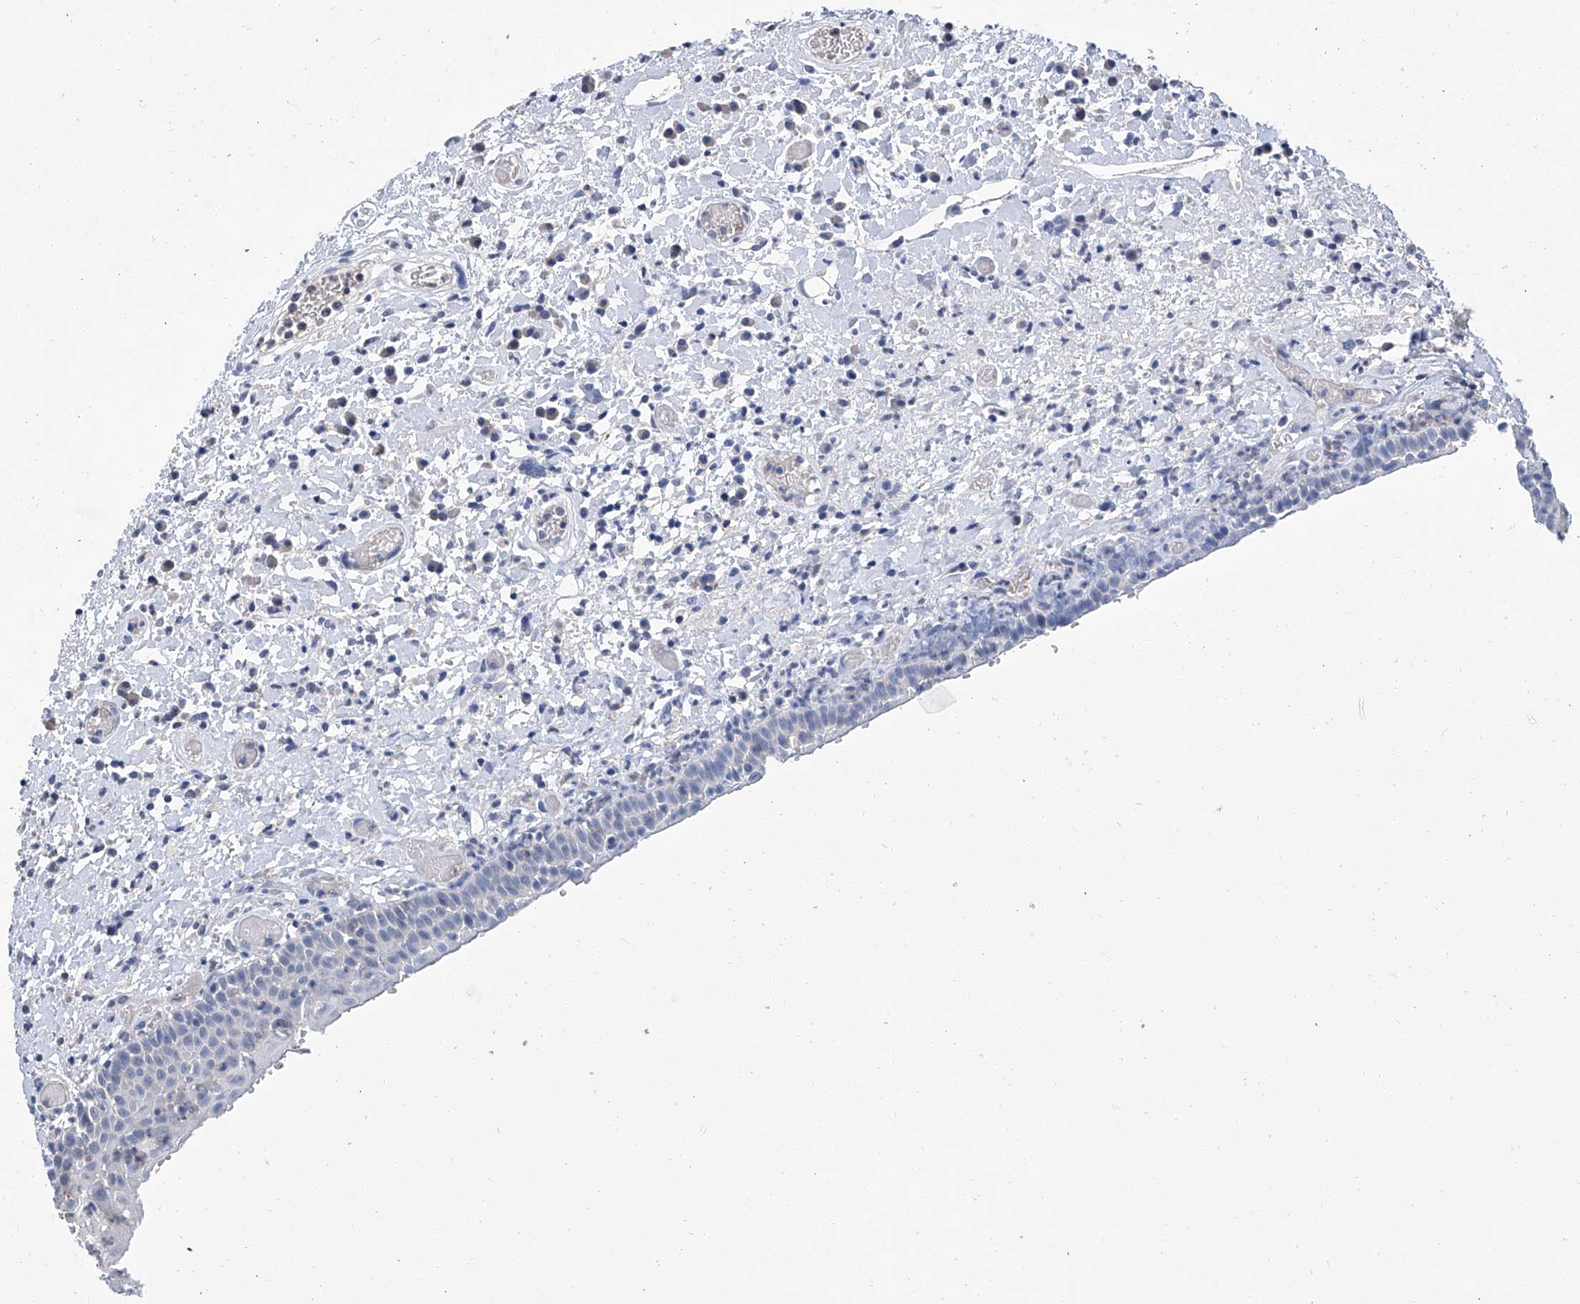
{"staining": {"intensity": "negative", "quantity": "none", "location": "none"}, "tissue": "oral mucosa", "cell_type": "Squamous epithelial cells", "image_type": "normal", "snomed": [{"axis": "morphology", "description": "Normal tissue, NOS"}, {"axis": "topography", "description": "Oral tissue"}], "caption": "IHC photomicrograph of normal human oral mucosa stained for a protein (brown), which reveals no expression in squamous epithelial cells.", "gene": "GPT", "patient": {"sex": "female", "age": 76}}